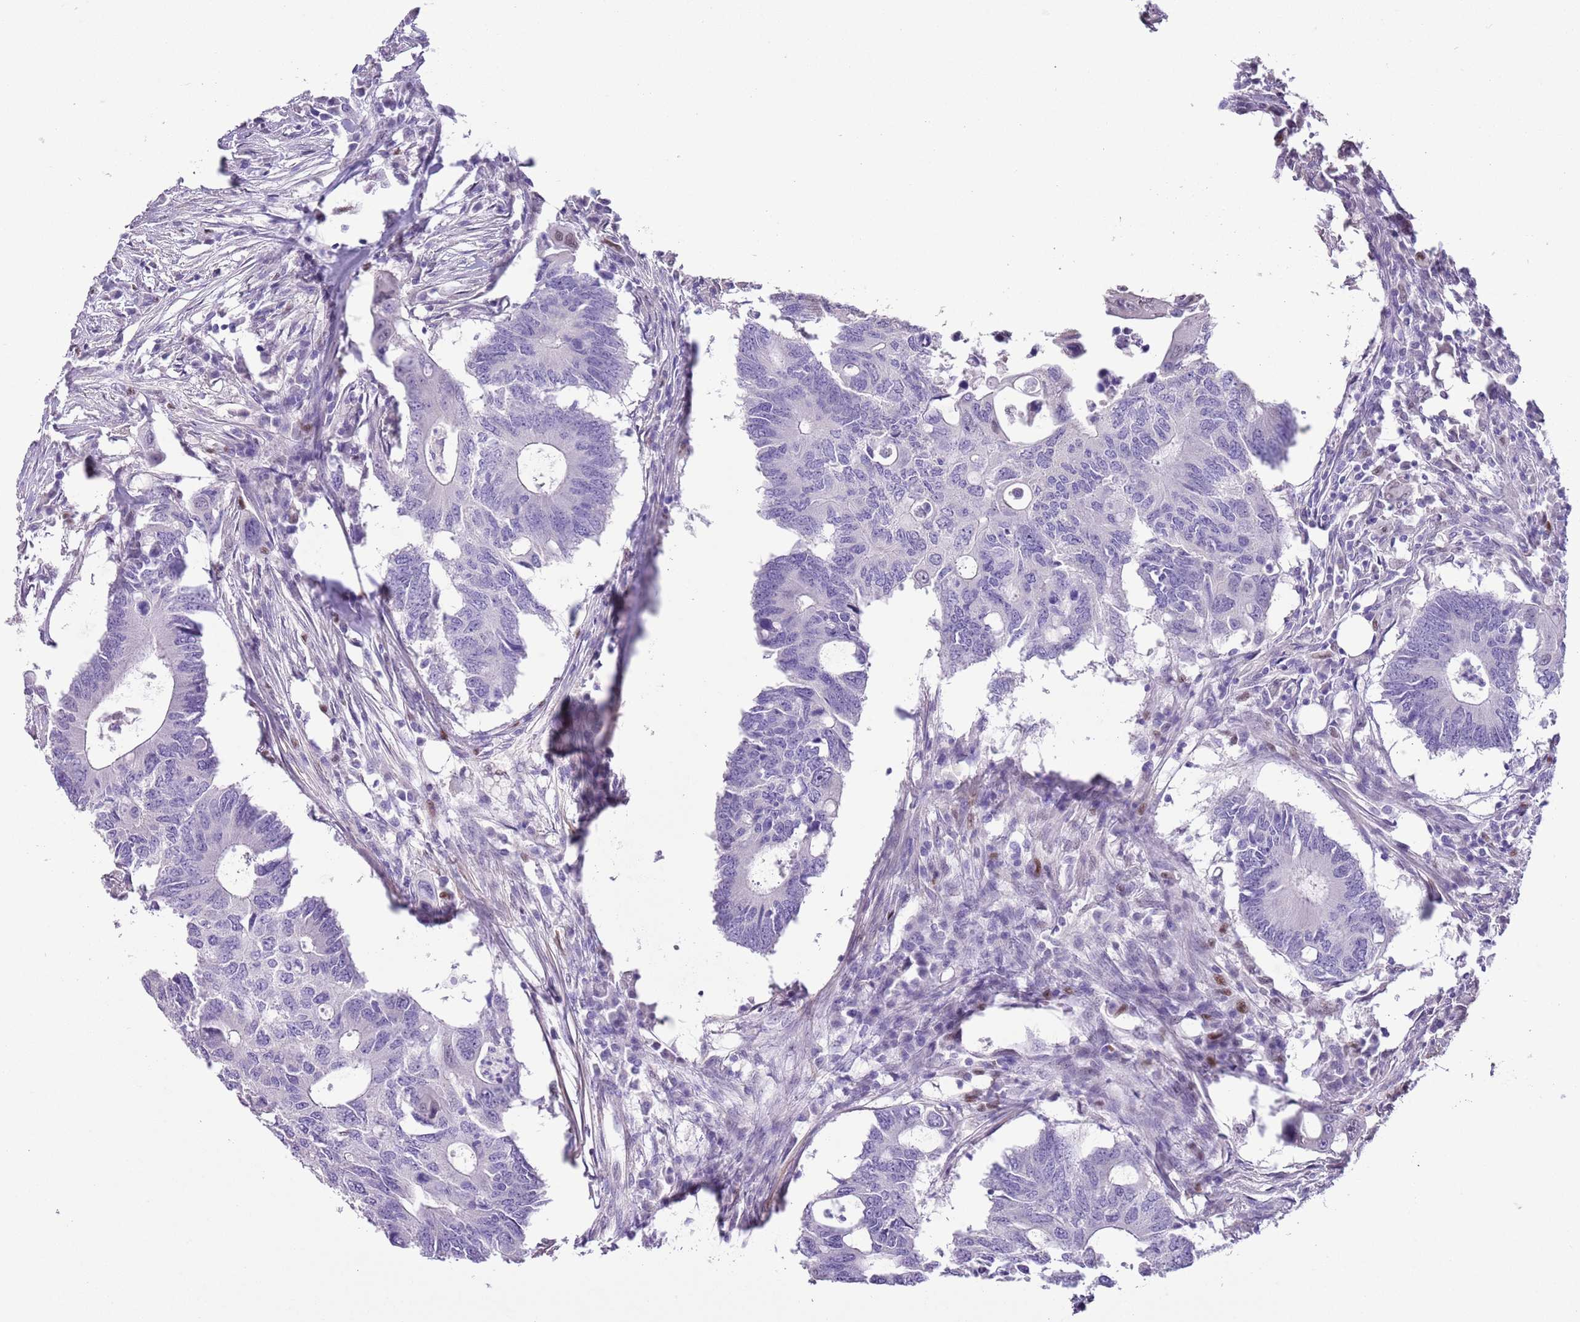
{"staining": {"intensity": "negative", "quantity": "none", "location": "none"}, "tissue": "colorectal cancer", "cell_type": "Tumor cells", "image_type": "cancer", "snomed": [{"axis": "morphology", "description": "Adenocarcinoma, NOS"}, {"axis": "topography", "description": "Colon"}], "caption": "Immunohistochemical staining of colorectal cancer shows no significant expression in tumor cells. Brightfield microscopy of immunohistochemistry stained with DAB (3,3'-diaminobenzidine) (brown) and hematoxylin (blue), captured at high magnification.", "gene": "SLC7A14", "patient": {"sex": "male", "age": 71}}